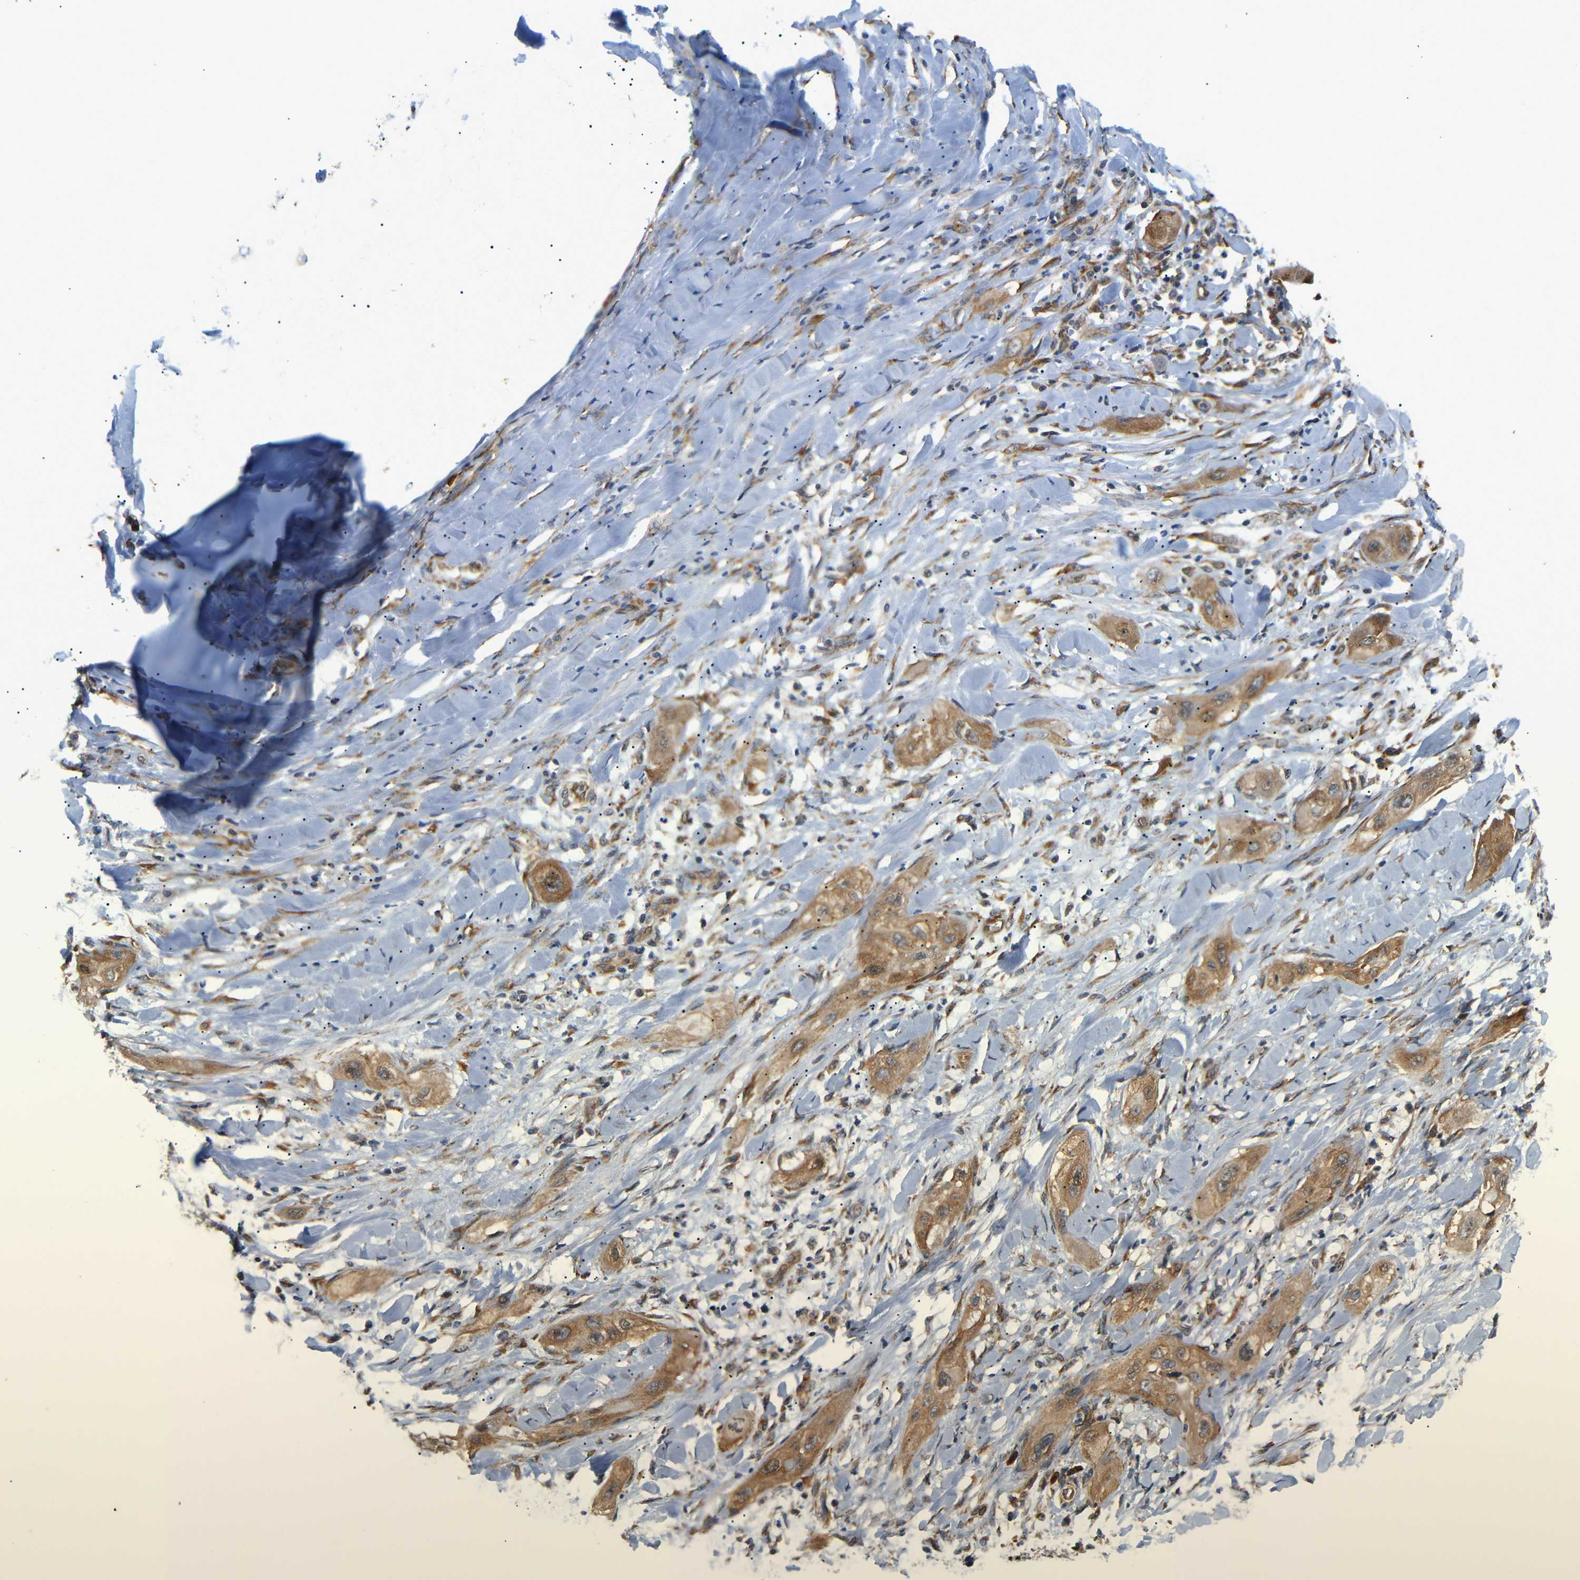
{"staining": {"intensity": "moderate", "quantity": ">75%", "location": "cytoplasmic/membranous"}, "tissue": "lung cancer", "cell_type": "Tumor cells", "image_type": "cancer", "snomed": [{"axis": "morphology", "description": "Squamous cell carcinoma, NOS"}, {"axis": "topography", "description": "Lung"}], "caption": "Immunohistochemical staining of human lung cancer exhibits medium levels of moderate cytoplasmic/membranous positivity in about >75% of tumor cells.", "gene": "KANK4", "patient": {"sex": "female", "age": 47}}